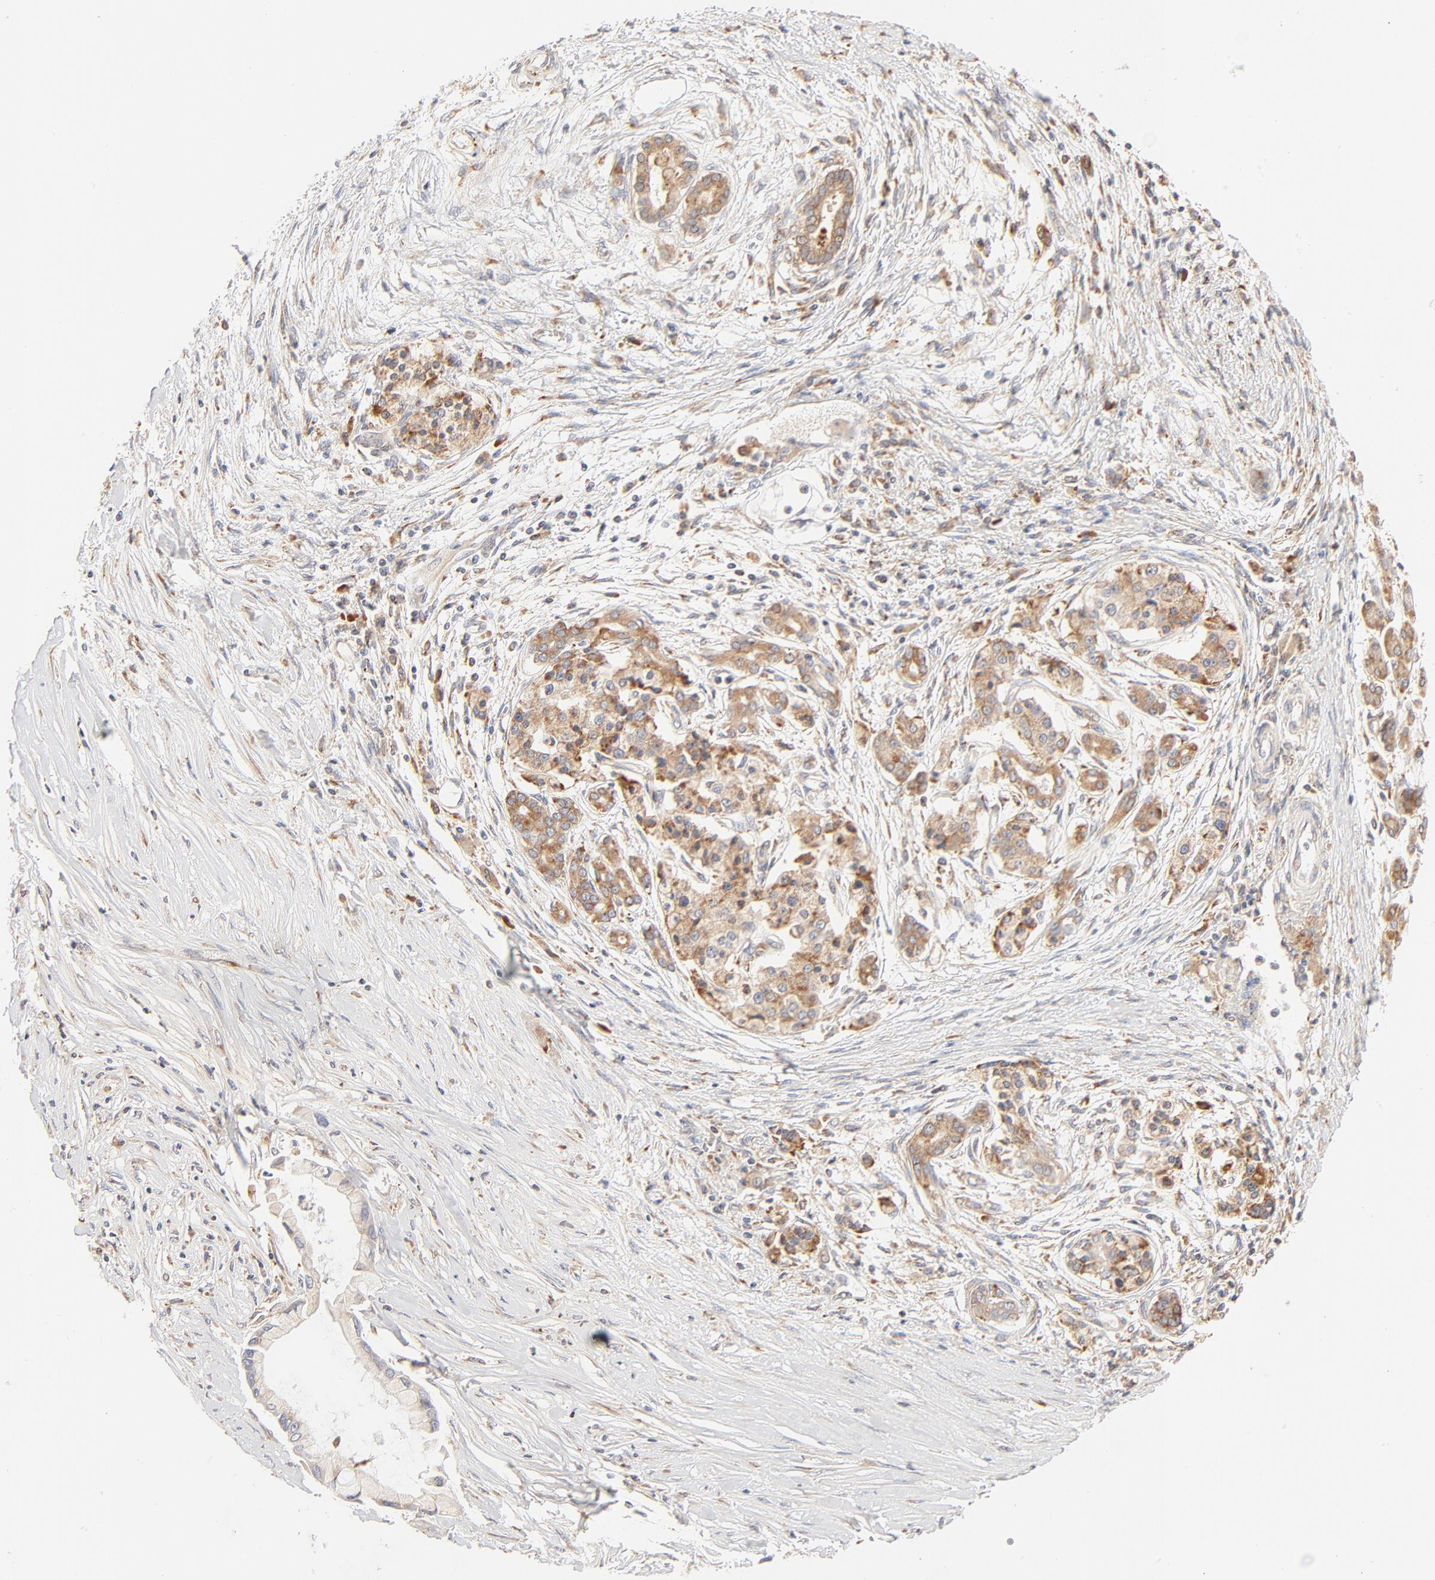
{"staining": {"intensity": "moderate", "quantity": ">75%", "location": "cytoplasmic/membranous"}, "tissue": "pancreatic cancer", "cell_type": "Tumor cells", "image_type": "cancer", "snomed": [{"axis": "morphology", "description": "Adenocarcinoma, NOS"}, {"axis": "topography", "description": "Pancreas"}], "caption": "Immunohistochemical staining of human pancreatic cancer reveals medium levels of moderate cytoplasmic/membranous protein expression in about >75% of tumor cells.", "gene": "PARP12", "patient": {"sex": "female", "age": 59}}